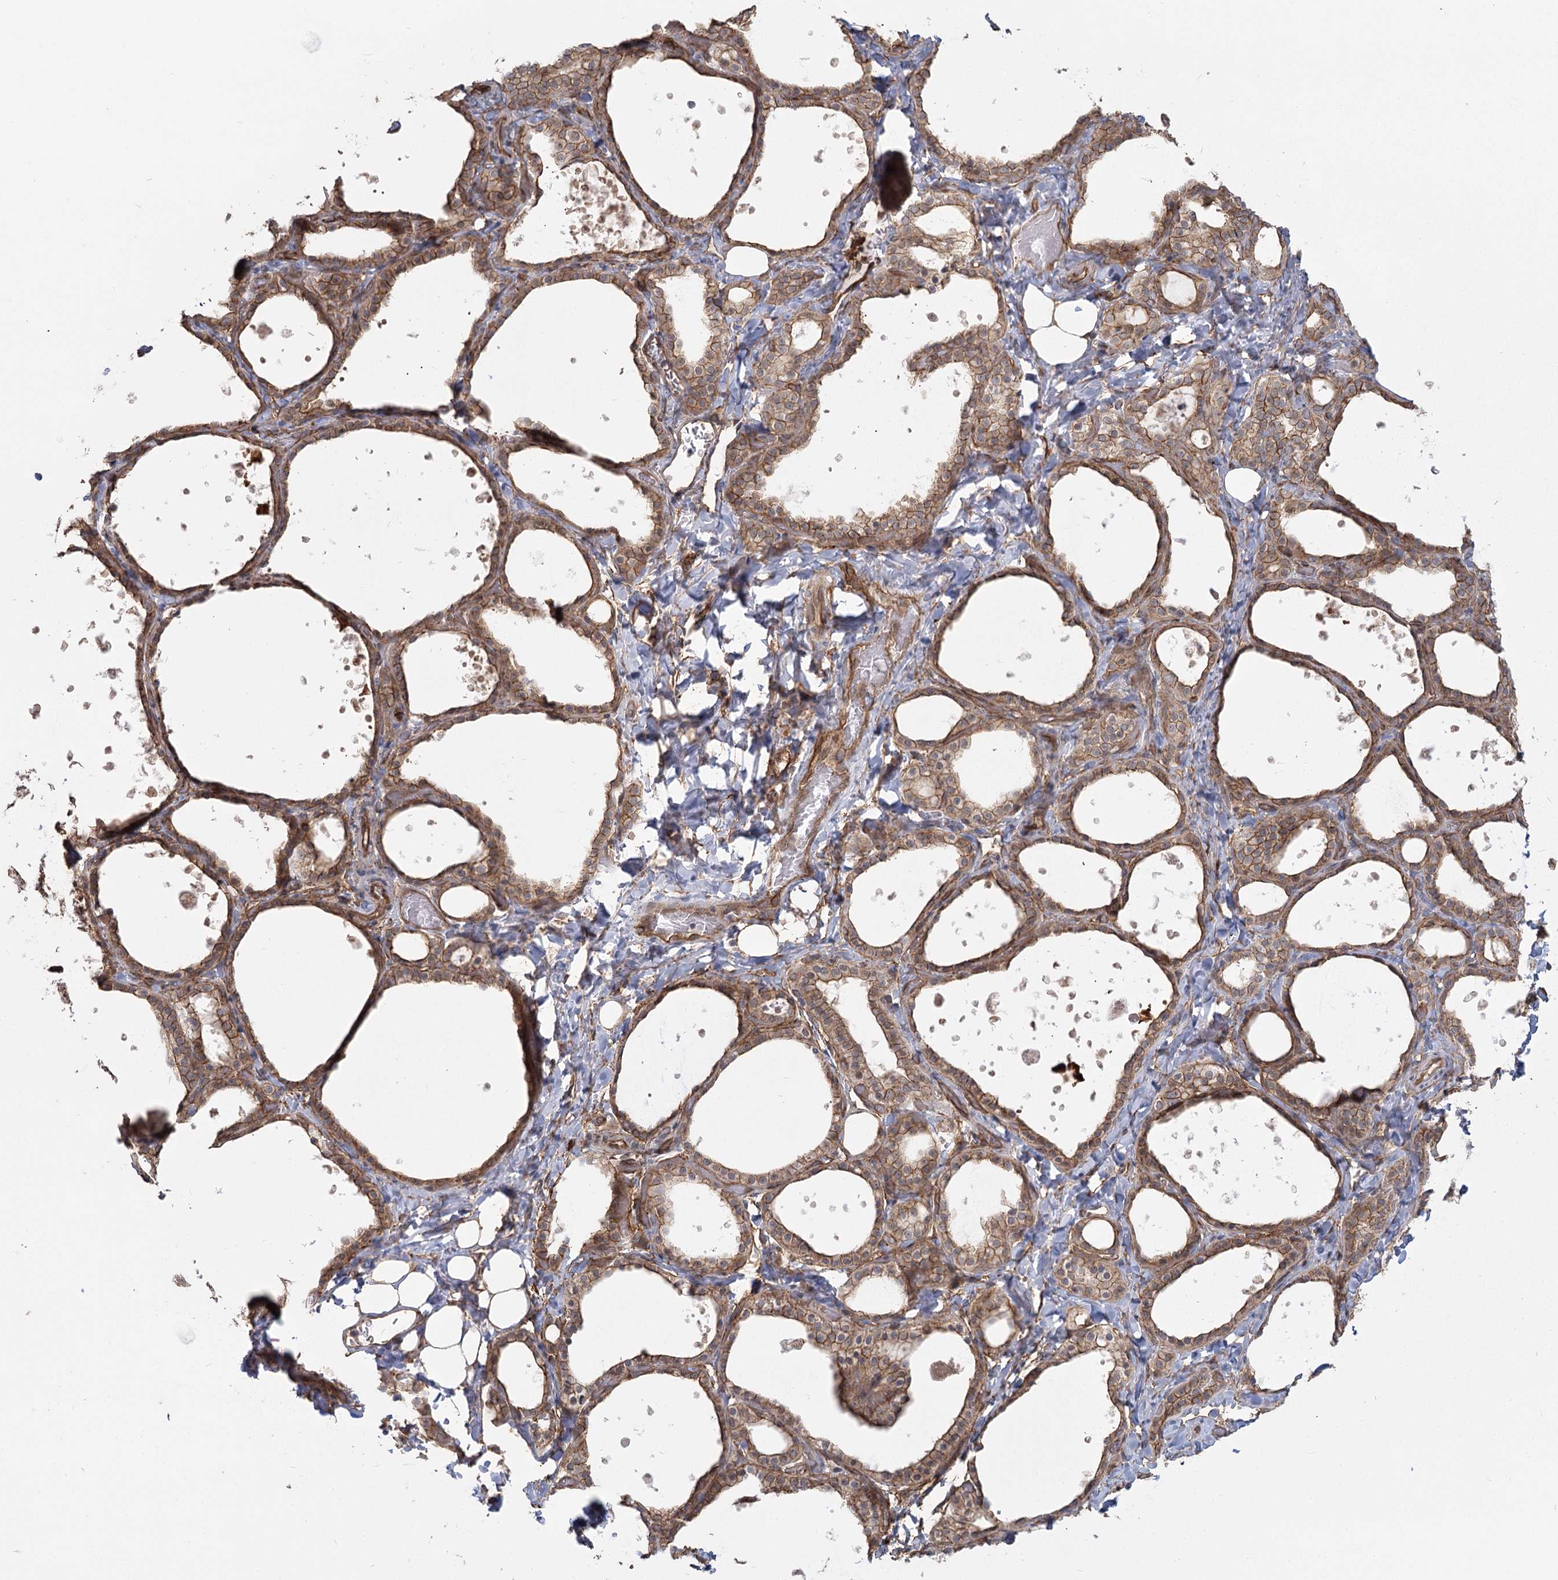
{"staining": {"intensity": "weak", "quantity": ">75%", "location": "cytoplasmic/membranous"}, "tissue": "thyroid gland", "cell_type": "Glandular cells", "image_type": "normal", "snomed": [{"axis": "morphology", "description": "Normal tissue, NOS"}, {"axis": "topography", "description": "Thyroid gland"}], "caption": "IHC image of normal thyroid gland: thyroid gland stained using IHC reveals low levels of weak protein expression localized specifically in the cytoplasmic/membranous of glandular cells, appearing as a cytoplasmic/membranous brown color.", "gene": "RPP14", "patient": {"sex": "female", "age": 44}}